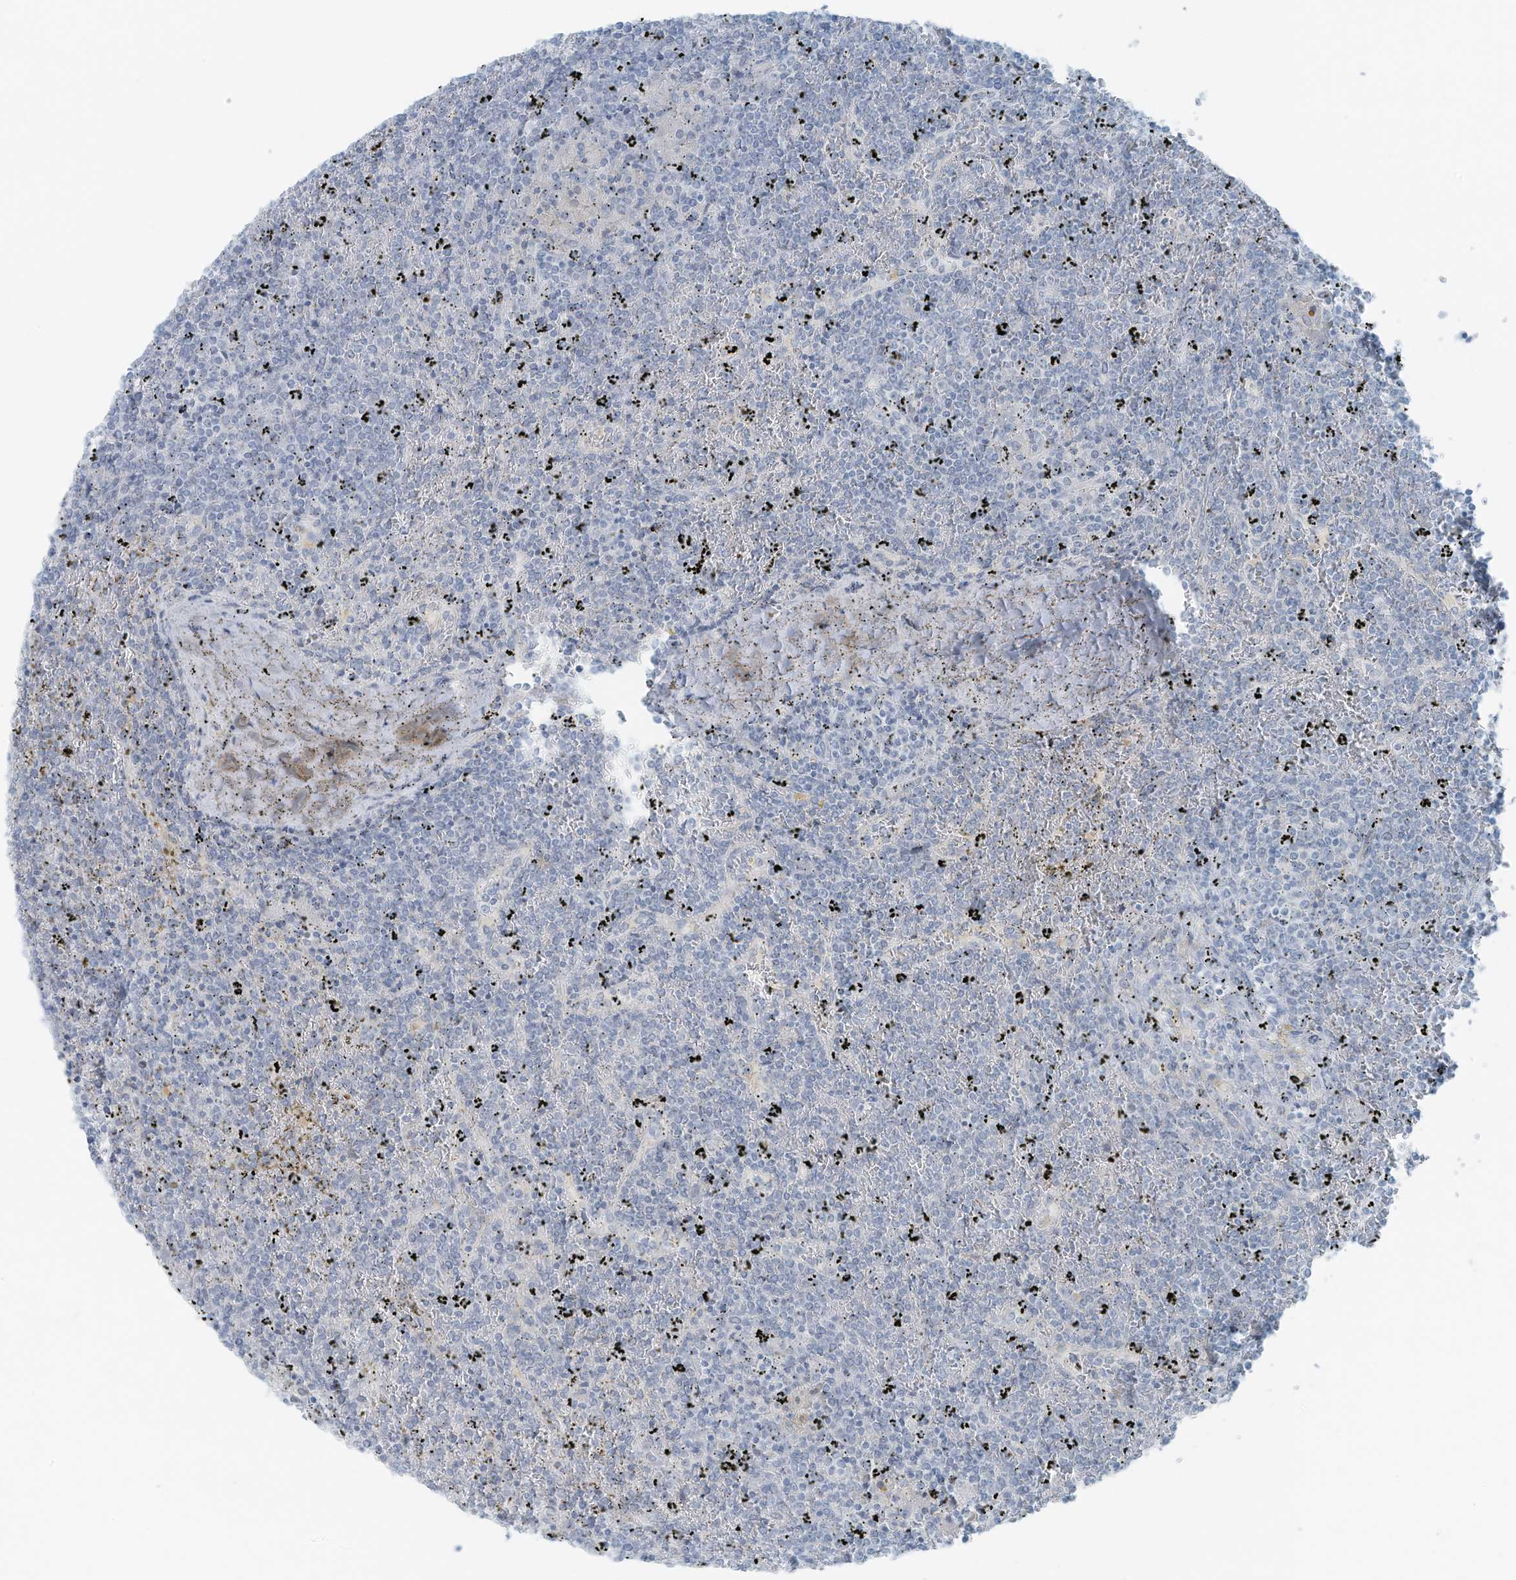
{"staining": {"intensity": "negative", "quantity": "none", "location": "none"}, "tissue": "lymphoma", "cell_type": "Tumor cells", "image_type": "cancer", "snomed": [{"axis": "morphology", "description": "Malignant lymphoma, non-Hodgkin's type, Low grade"}, {"axis": "topography", "description": "Spleen"}], "caption": "The micrograph reveals no significant staining in tumor cells of lymphoma.", "gene": "SLC25A43", "patient": {"sex": "female", "age": 19}}